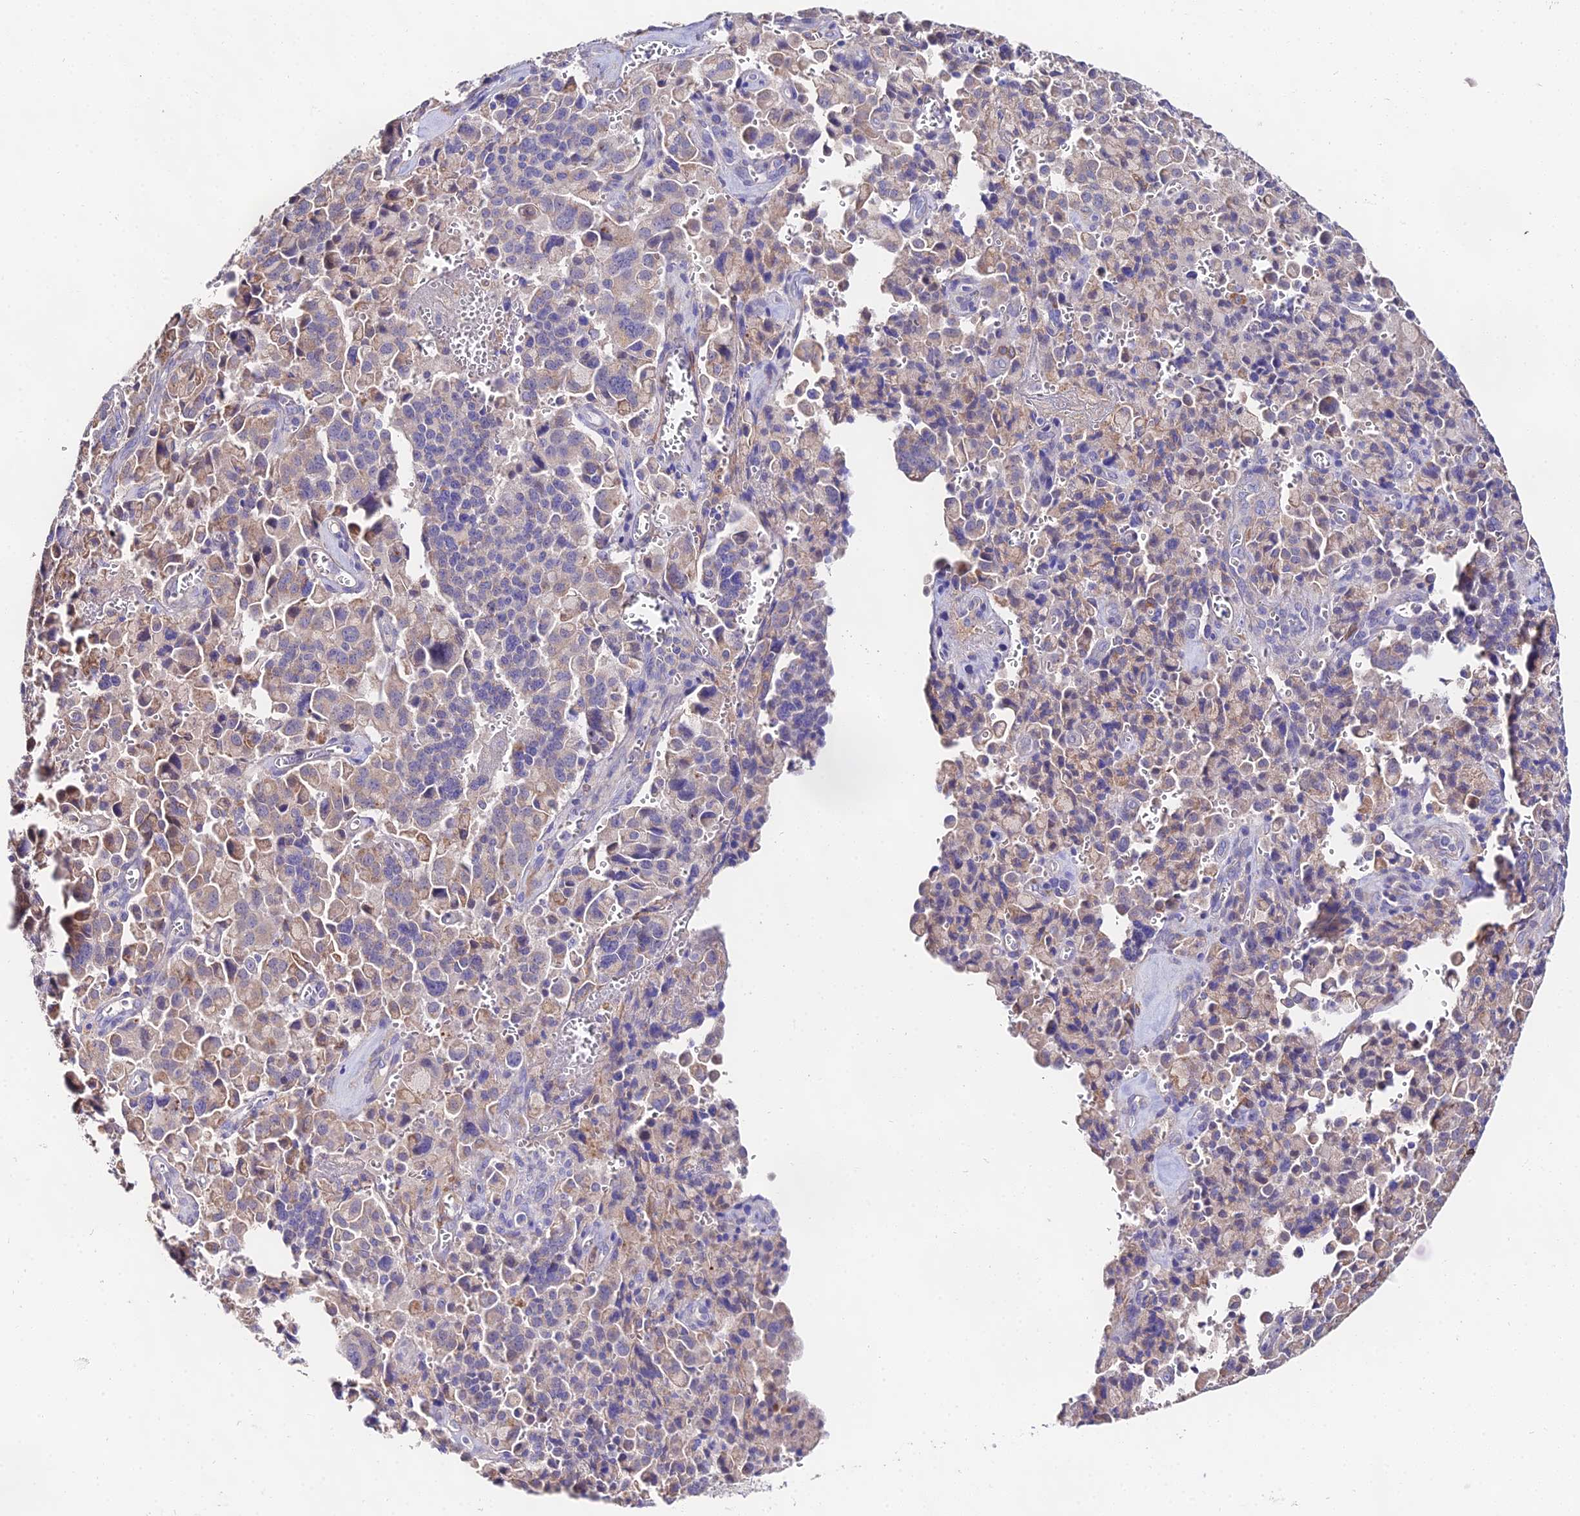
{"staining": {"intensity": "negative", "quantity": "none", "location": "none"}, "tissue": "pancreatic cancer", "cell_type": "Tumor cells", "image_type": "cancer", "snomed": [{"axis": "morphology", "description": "Adenocarcinoma, NOS"}, {"axis": "topography", "description": "Pancreas"}], "caption": "This is an immunohistochemistry (IHC) photomicrograph of pancreatic cancer (adenocarcinoma). There is no positivity in tumor cells.", "gene": "PPP2R2C", "patient": {"sex": "male", "age": 65}}